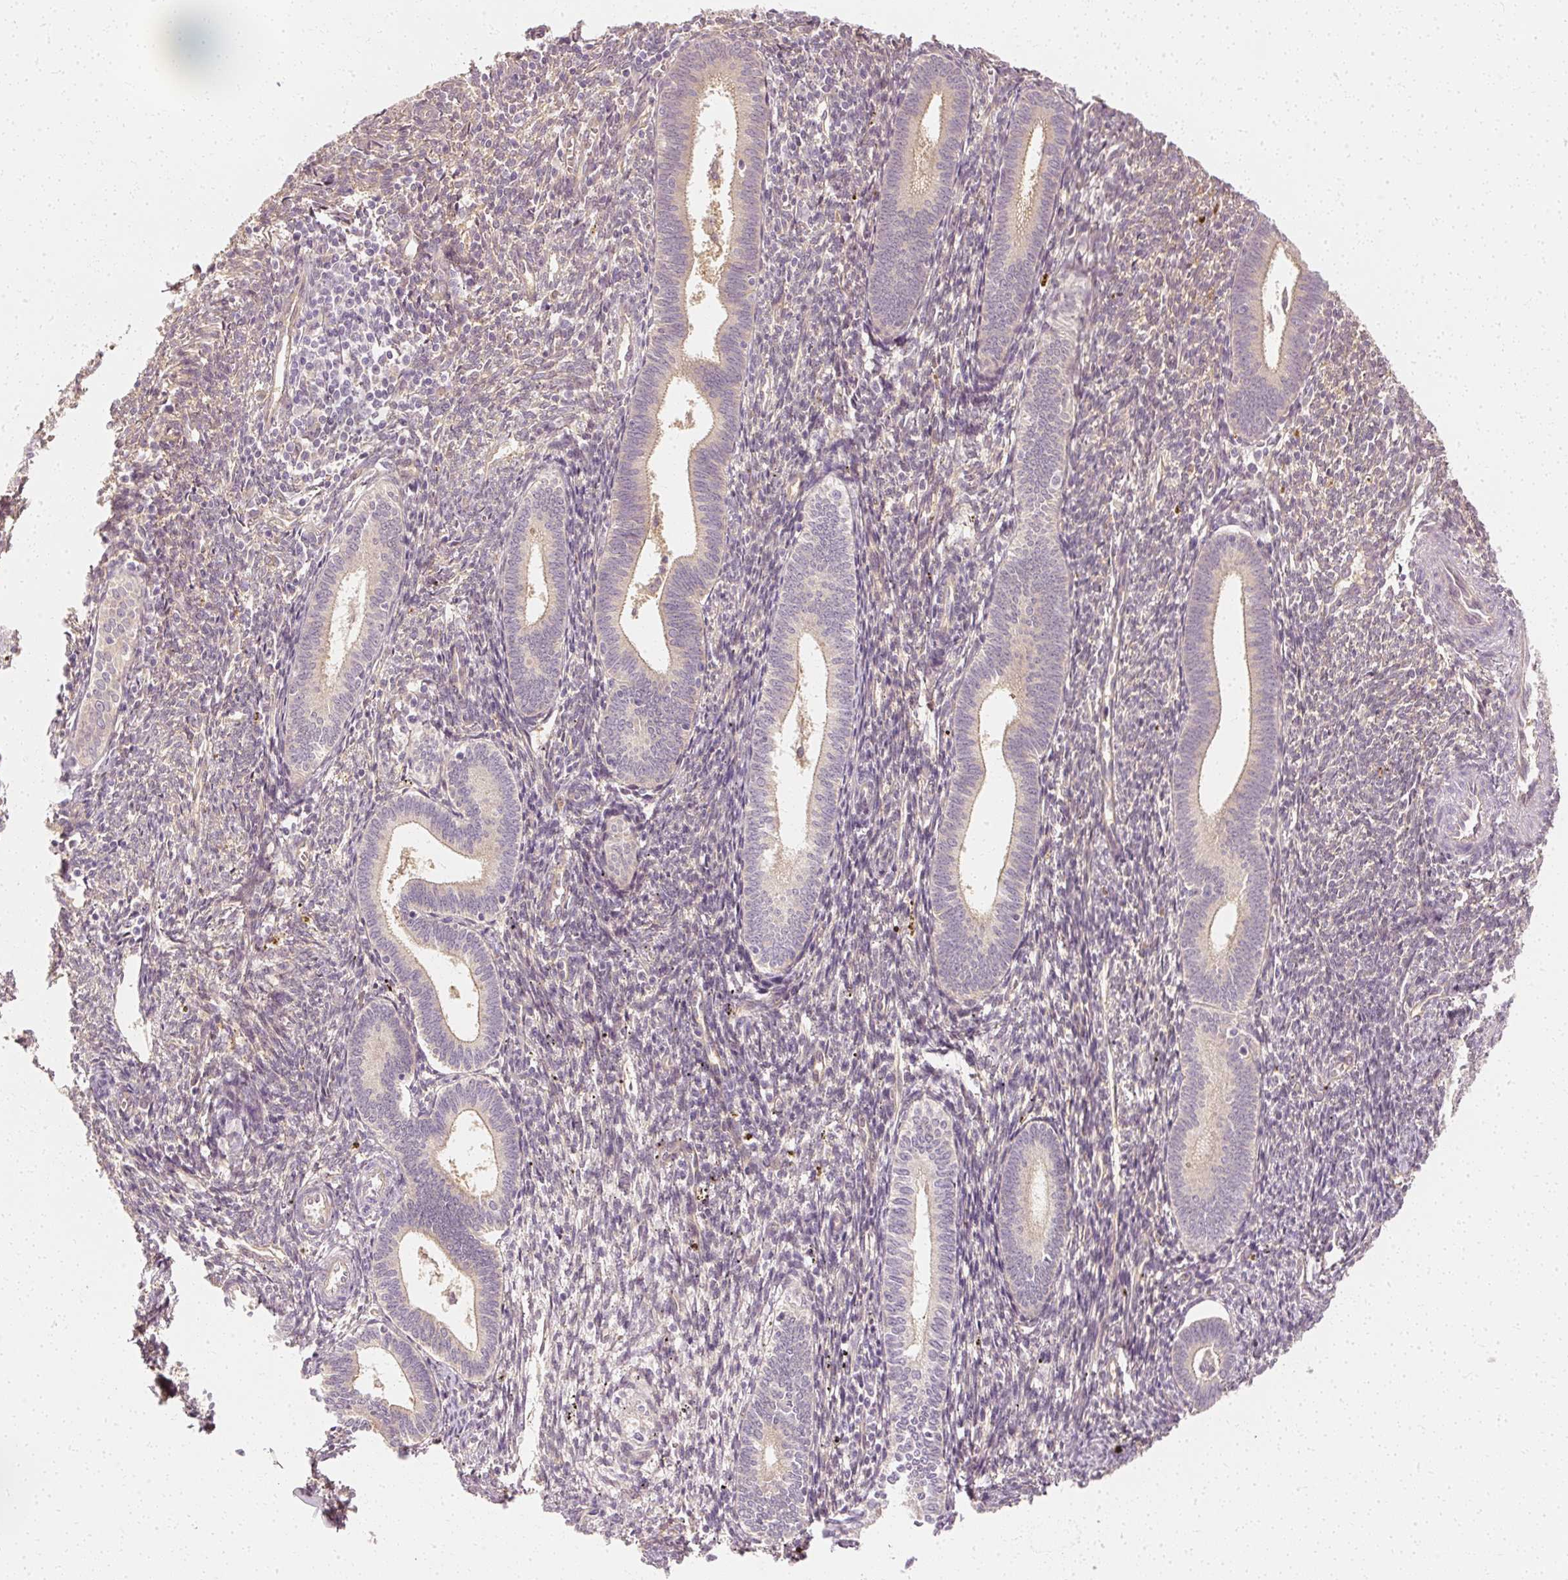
{"staining": {"intensity": "weak", "quantity": "25%-75%", "location": "cytoplasmic/membranous"}, "tissue": "endometrium", "cell_type": "Cells in endometrial stroma", "image_type": "normal", "snomed": [{"axis": "morphology", "description": "Normal tissue, NOS"}, {"axis": "topography", "description": "Endometrium"}], "caption": "Endometrium stained with DAB immunohistochemistry demonstrates low levels of weak cytoplasmic/membranous expression in about 25%-75% of cells in endometrial stroma.", "gene": "GNAQ", "patient": {"sex": "female", "age": 41}}